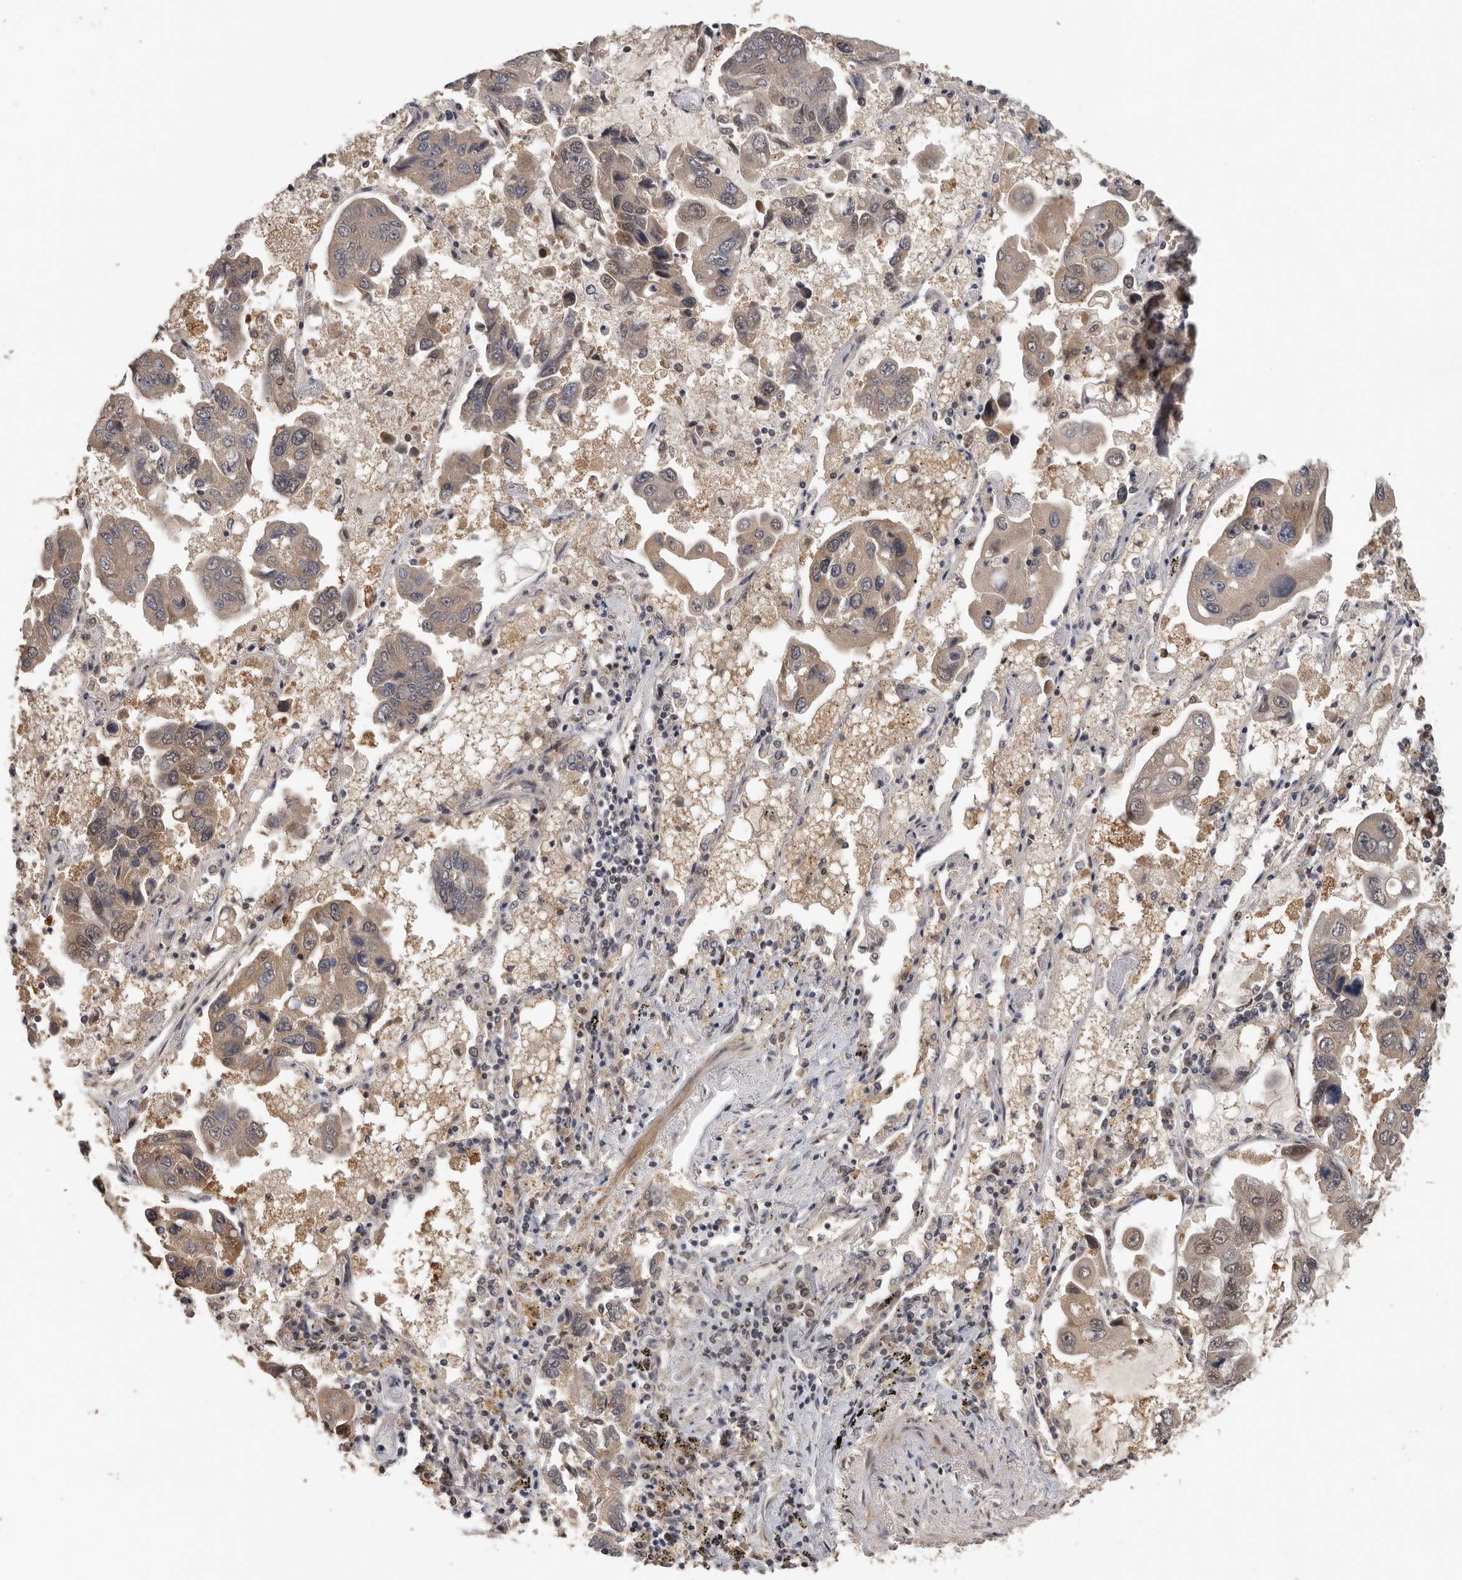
{"staining": {"intensity": "weak", "quantity": ">75%", "location": "cytoplasmic/membranous,nuclear"}, "tissue": "lung cancer", "cell_type": "Tumor cells", "image_type": "cancer", "snomed": [{"axis": "morphology", "description": "Adenocarcinoma, NOS"}, {"axis": "topography", "description": "Lung"}], "caption": "This micrograph shows lung cancer (adenocarcinoma) stained with immunohistochemistry (IHC) to label a protein in brown. The cytoplasmic/membranous and nuclear of tumor cells show weak positivity for the protein. Nuclei are counter-stained blue.", "gene": "HENMT1", "patient": {"sex": "male", "age": 64}}